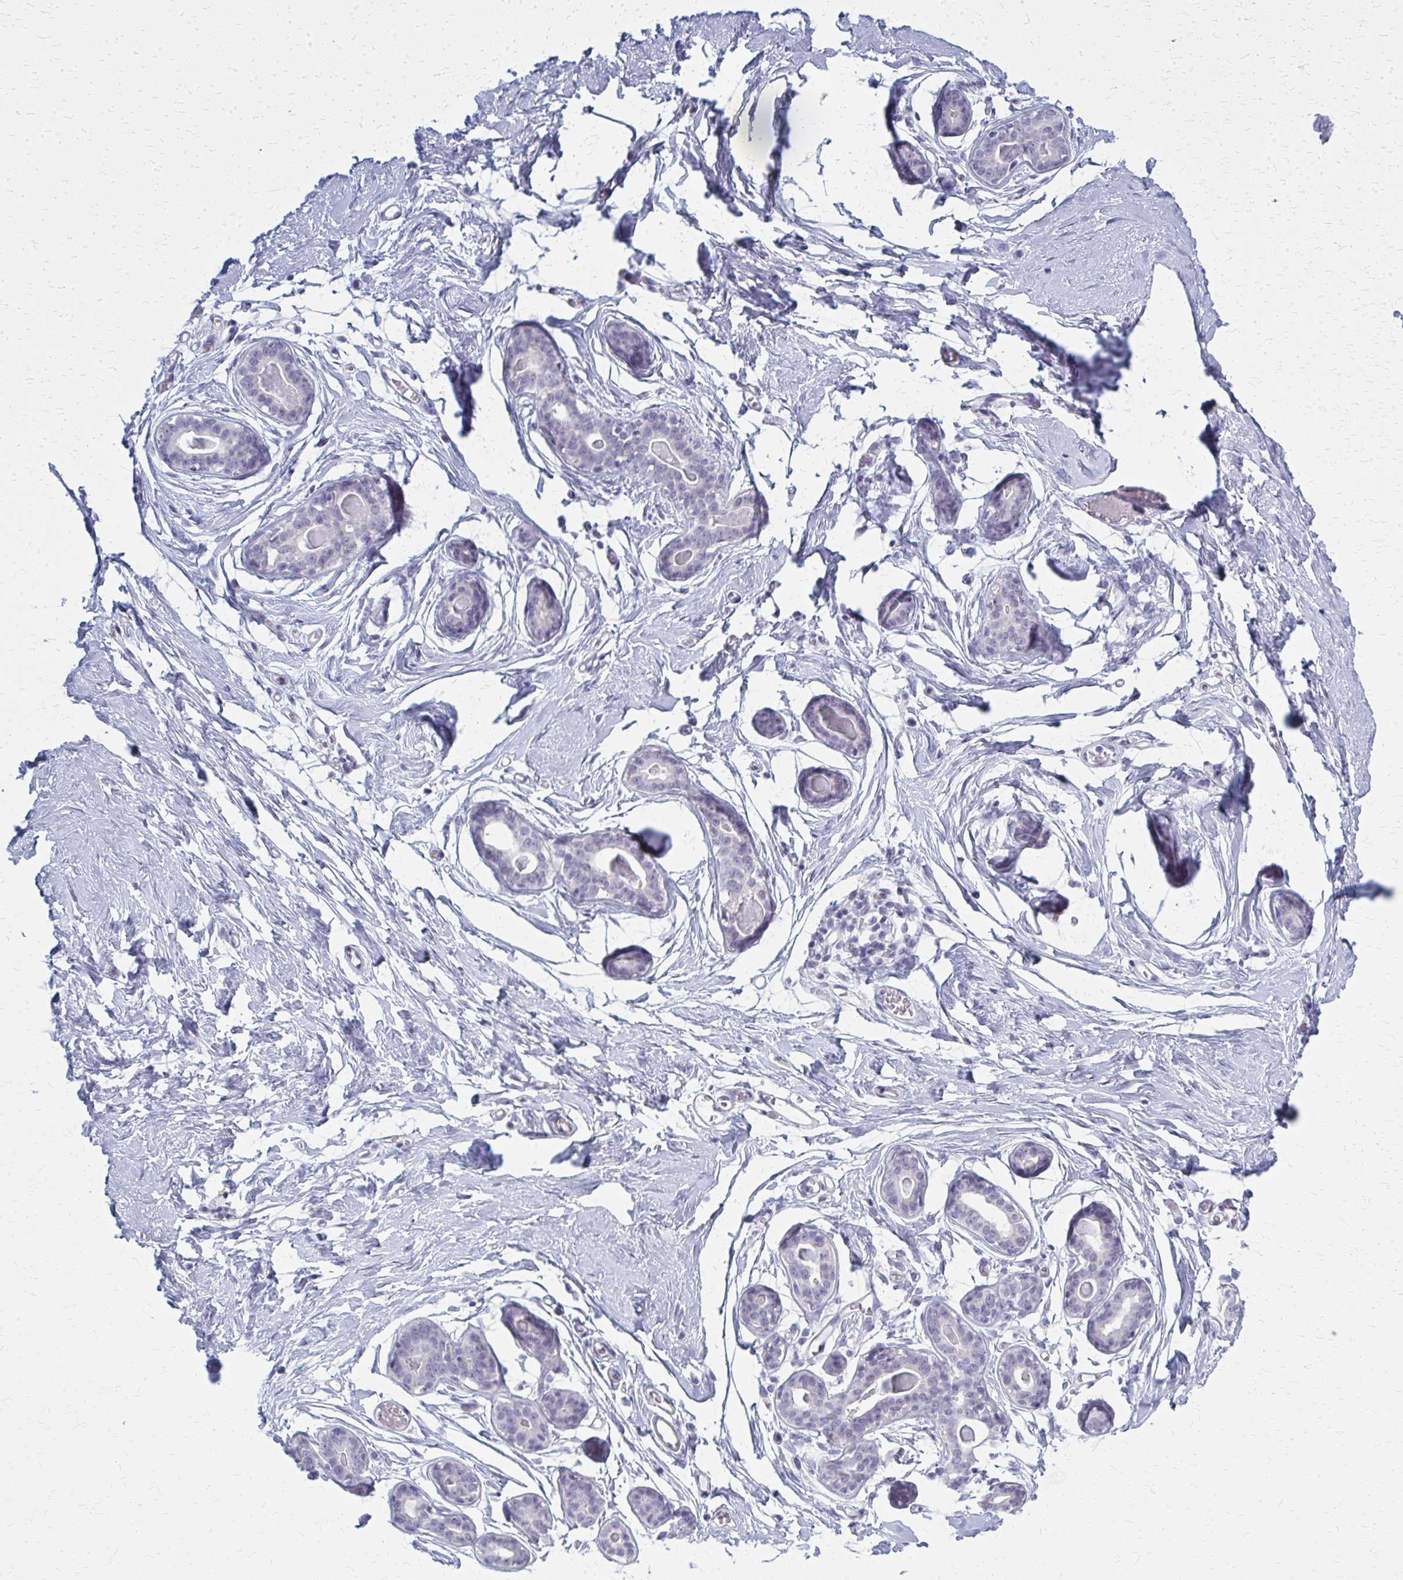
{"staining": {"intensity": "negative", "quantity": "none", "location": "none"}, "tissue": "breast", "cell_type": "Adipocytes", "image_type": "normal", "snomed": [{"axis": "morphology", "description": "Normal tissue, NOS"}, {"axis": "topography", "description": "Breast"}], "caption": "The photomicrograph exhibits no significant positivity in adipocytes of breast. The staining was performed using DAB to visualize the protein expression in brown, while the nuclei were stained in blue with hematoxylin (Magnification: 20x).", "gene": "CASQ2", "patient": {"sex": "female", "age": 45}}